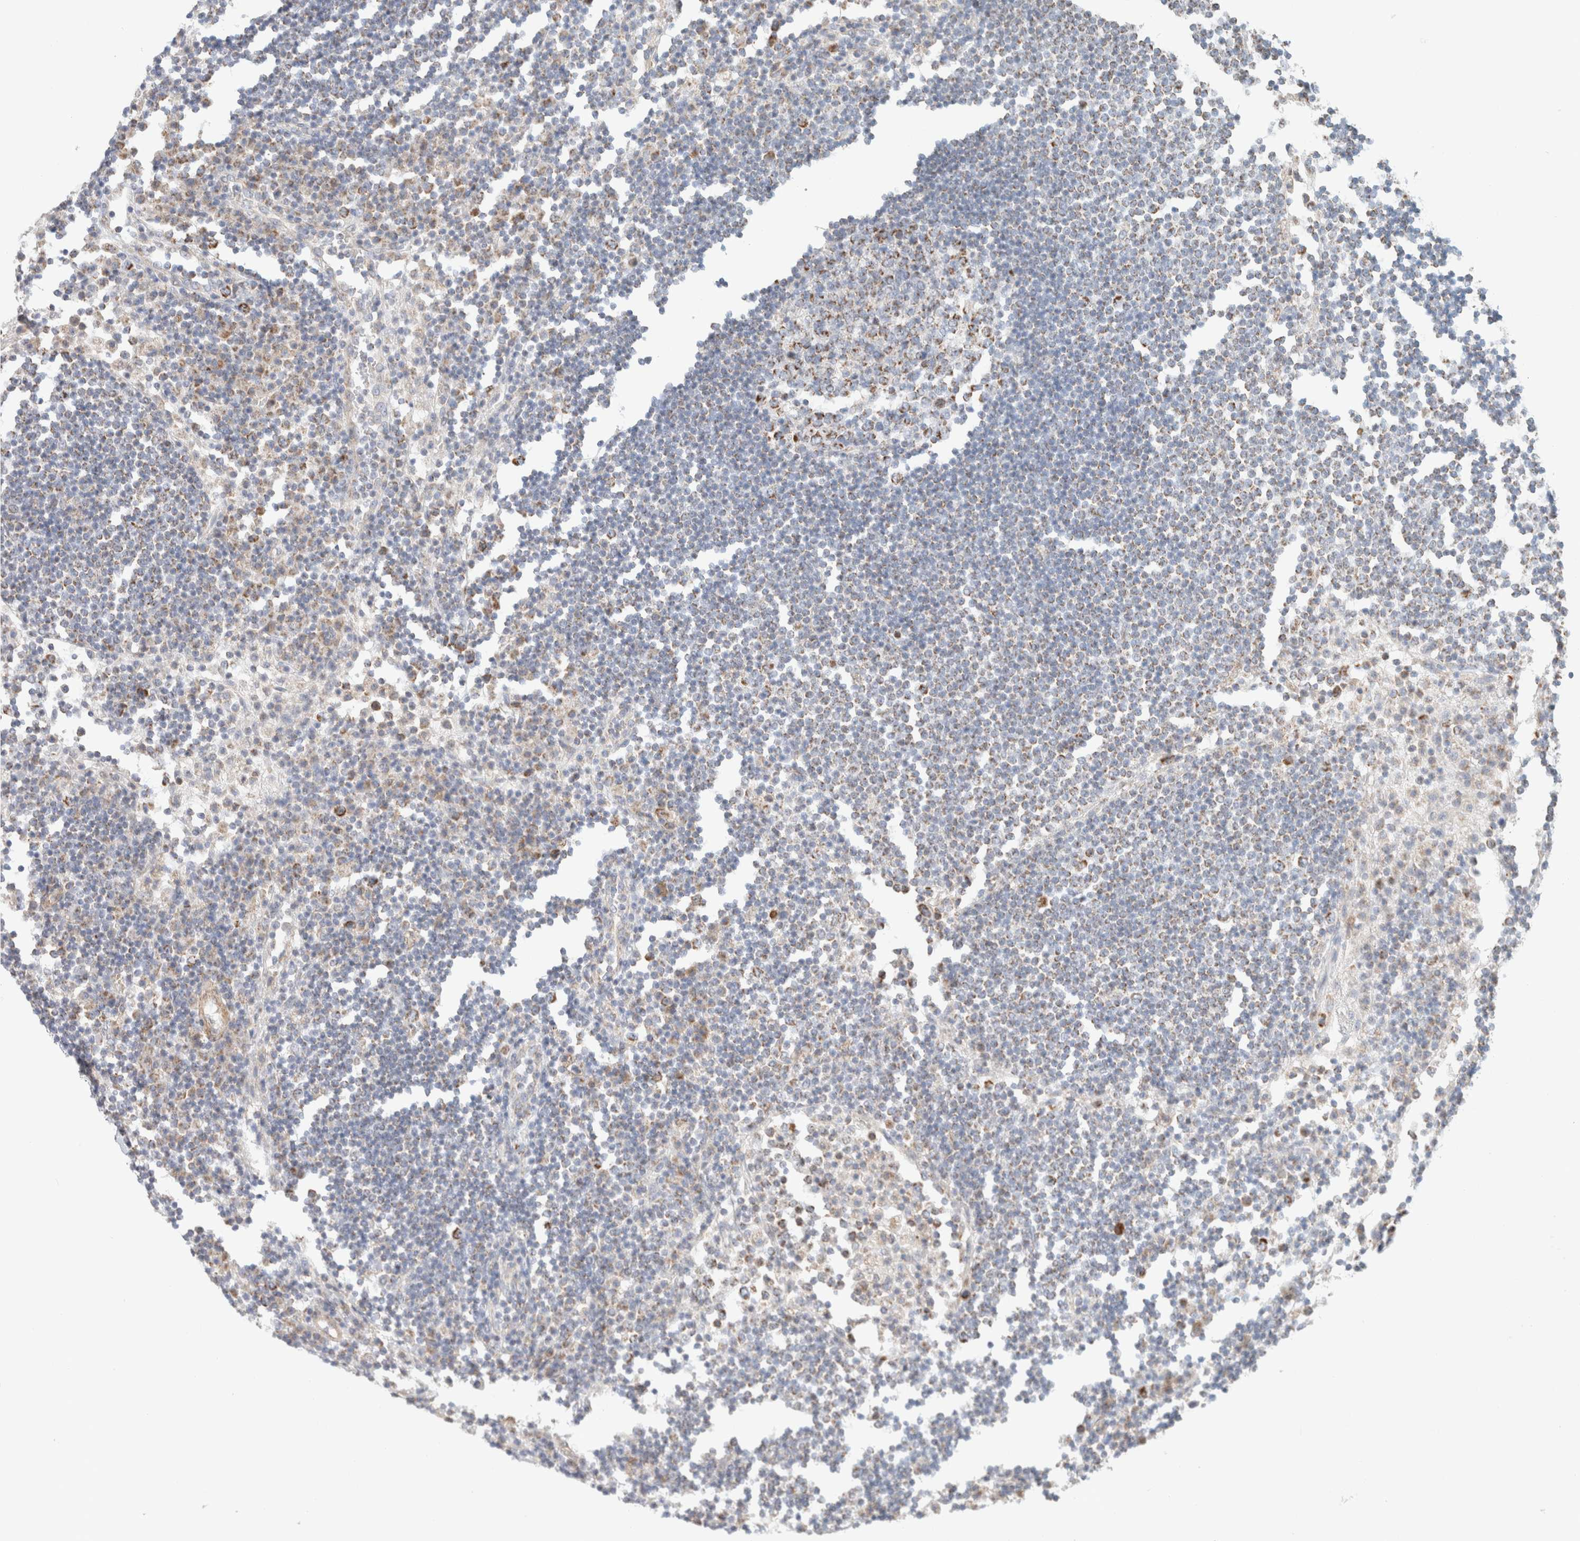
{"staining": {"intensity": "strong", "quantity": "25%-75%", "location": "cytoplasmic/membranous"}, "tissue": "lymph node", "cell_type": "Germinal center cells", "image_type": "normal", "snomed": [{"axis": "morphology", "description": "Normal tissue, NOS"}, {"axis": "topography", "description": "Lymph node"}], "caption": "This is a histology image of immunohistochemistry staining of unremarkable lymph node, which shows strong staining in the cytoplasmic/membranous of germinal center cells.", "gene": "MRM3", "patient": {"sex": "female", "age": 53}}